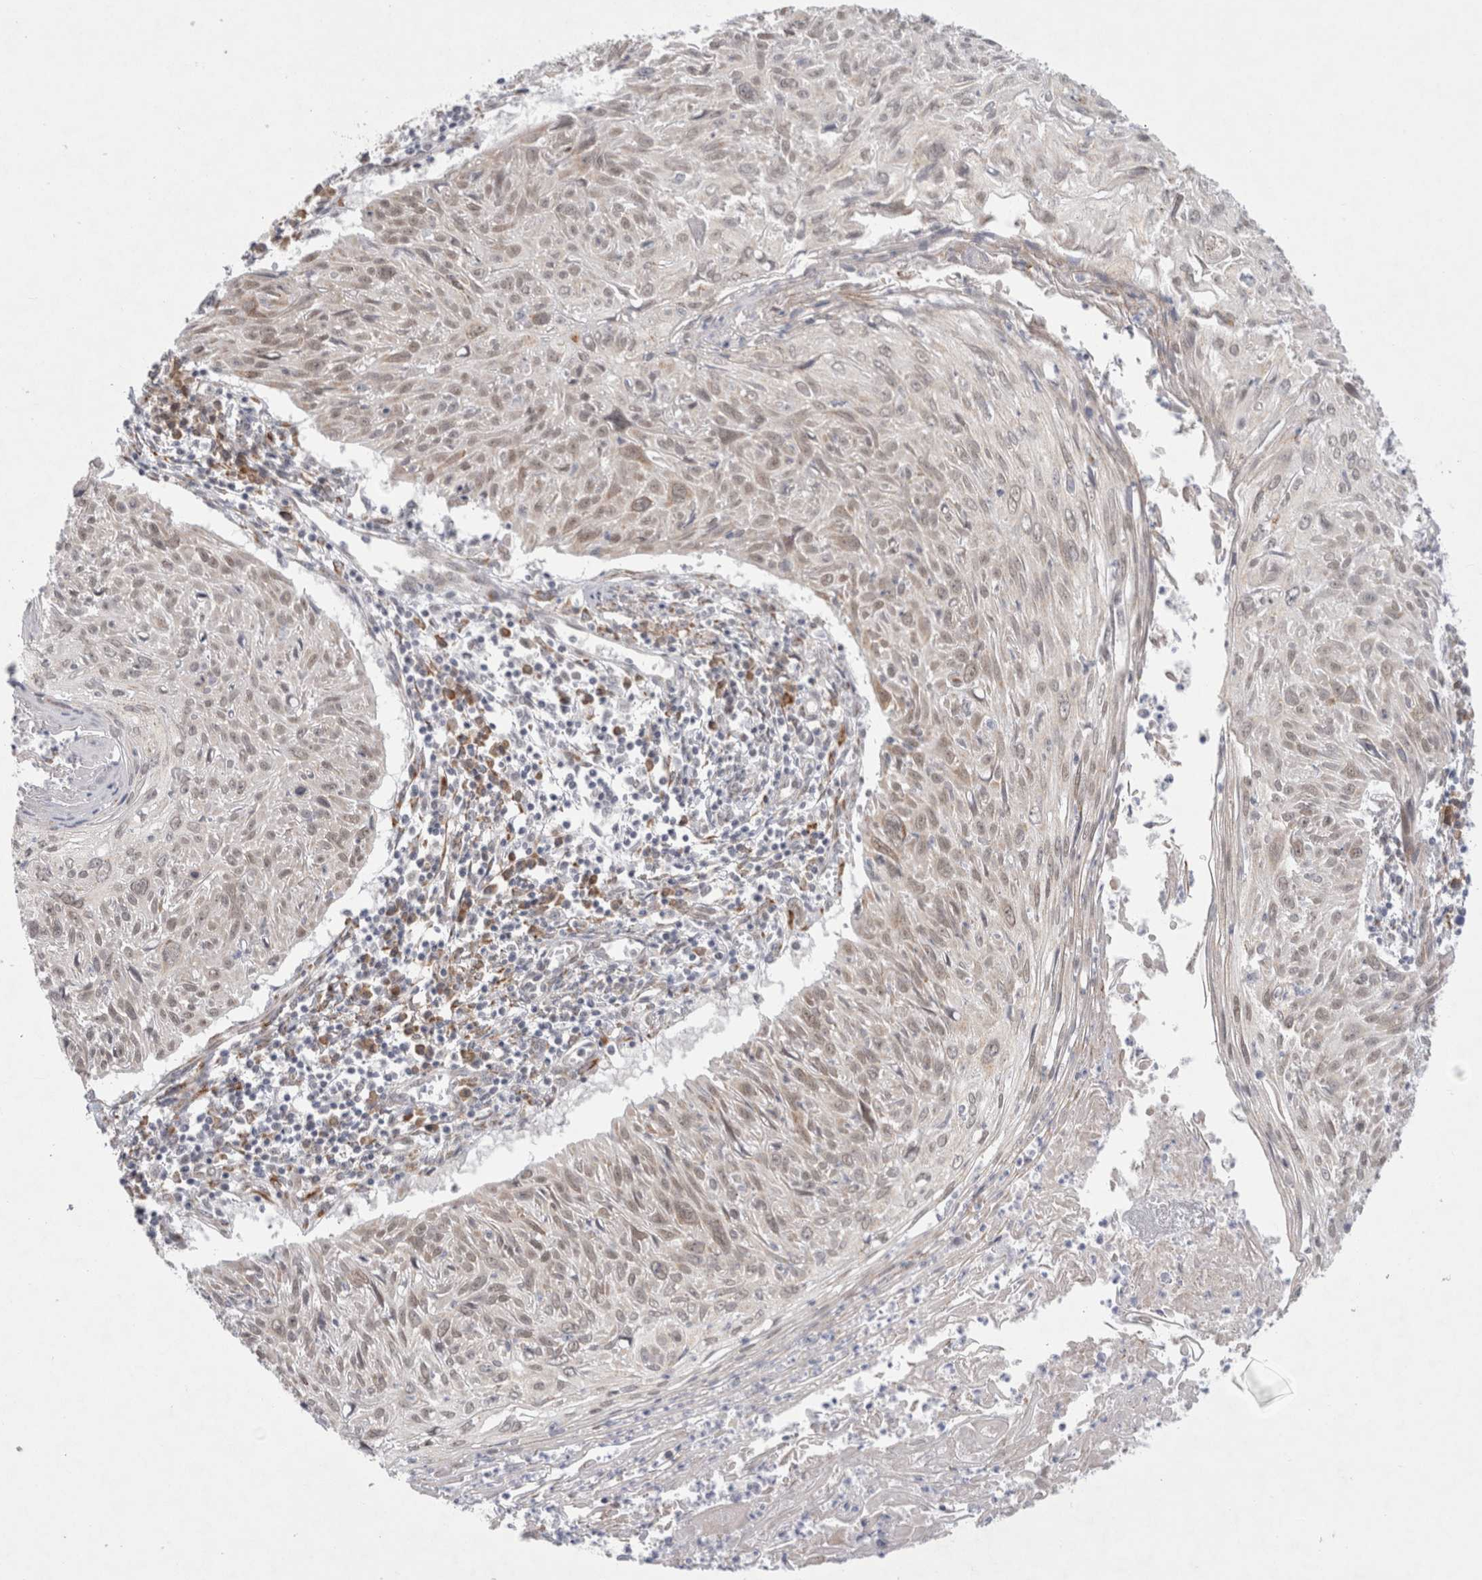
{"staining": {"intensity": "weak", "quantity": "25%-75%", "location": "nuclear"}, "tissue": "cervical cancer", "cell_type": "Tumor cells", "image_type": "cancer", "snomed": [{"axis": "morphology", "description": "Squamous cell carcinoma, NOS"}, {"axis": "topography", "description": "Cervix"}], "caption": "IHC staining of cervical cancer, which displays low levels of weak nuclear expression in approximately 25%-75% of tumor cells indicating weak nuclear protein expression. The staining was performed using DAB (brown) for protein detection and nuclei were counterstained in hematoxylin (blue).", "gene": "TRMT1L", "patient": {"sex": "female", "age": 51}}